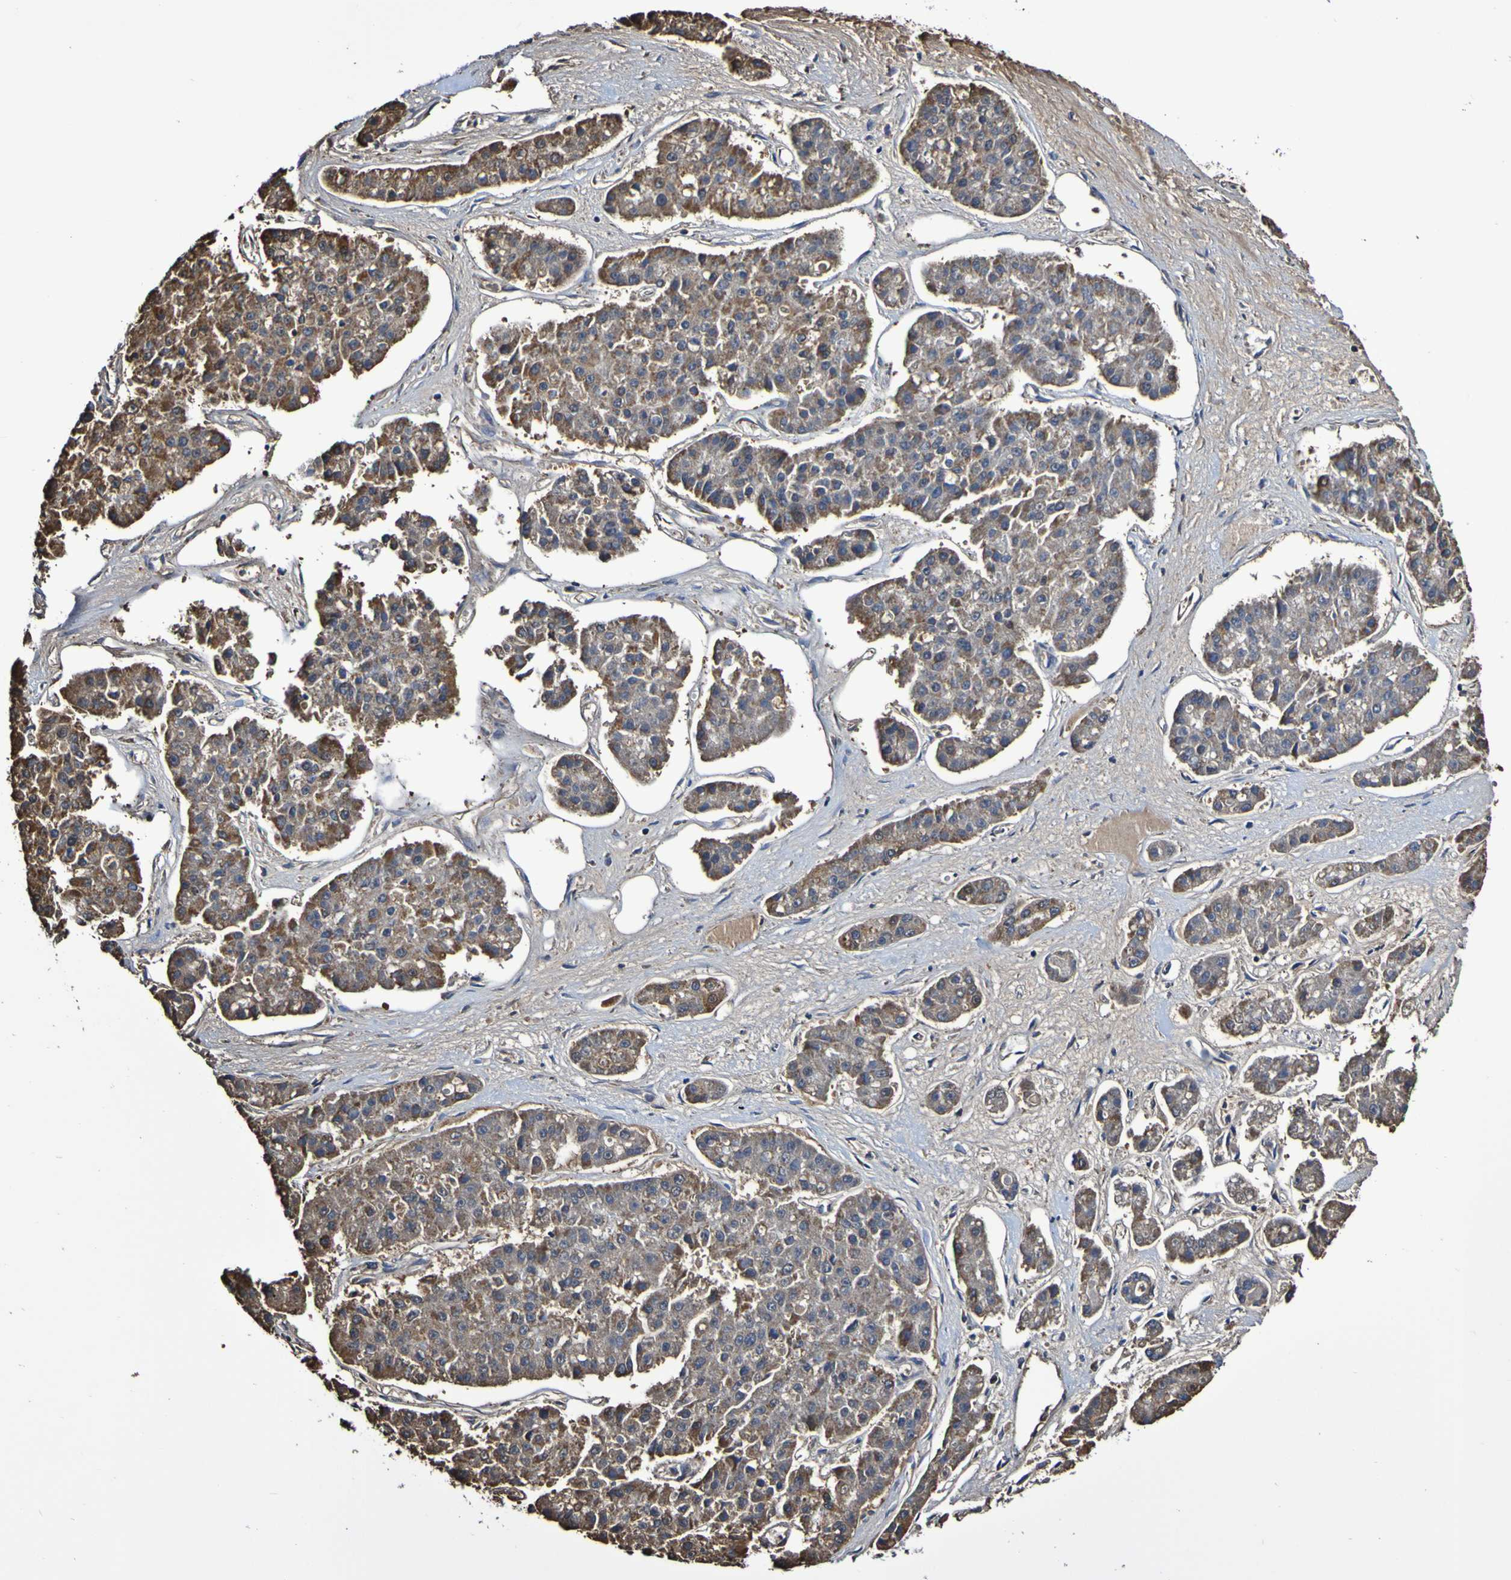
{"staining": {"intensity": "strong", "quantity": ">75%", "location": "cytoplasmic/membranous"}, "tissue": "pancreatic cancer", "cell_type": "Tumor cells", "image_type": "cancer", "snomed": [{"axis": "morphology", "description": "Adenocarcinoma, NOS"}, {"axis": "topography", "description": "Pancreas"}], "caption": "Human pancreatic adenocarcinoma stained for a protein (brown) reveals strong cytoplasmic/membranous positive expression in about >75% of tumor cells.", "gene": "IL18R1", "patient": {"sex": "male", "age": 50}}